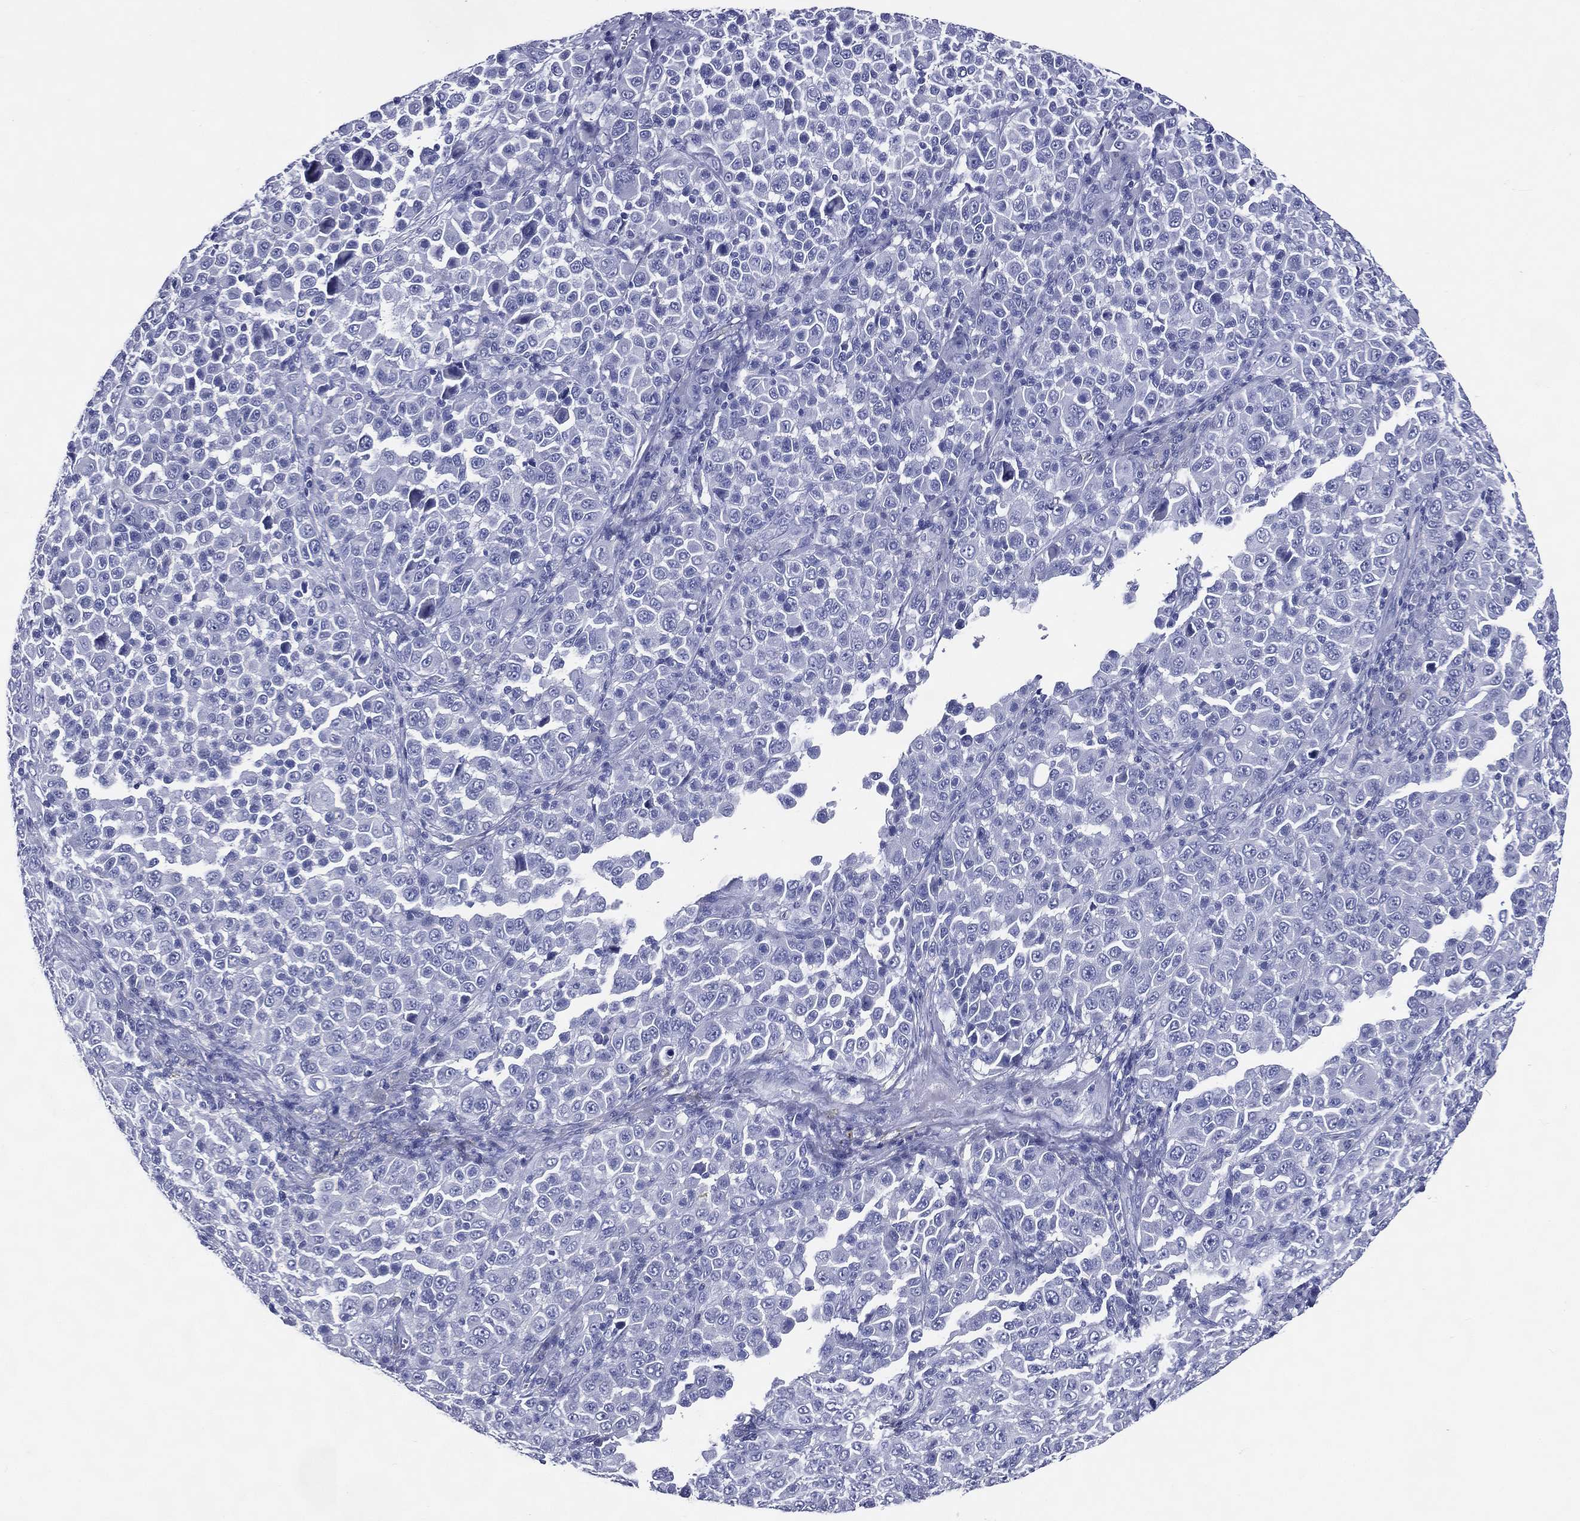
{"staining": {"intensity": "negative", "quantity": "none", "location": "none"}, "tissue": "melanoma", "cell_type": "Tumor cells", "image_type": "cancer", "snomed": [{"axis": "morphology", "description": "Malignant melanoma, NOS"}, {"axis": "topography", "description": "Skin"}], "caption": "Malignant melanoma stained for a protein using immunohistochemistry (IHC) reveals no expression tumor cells.", "gene": "ACE2", "patient": {"sex": "female", "age": 57}}